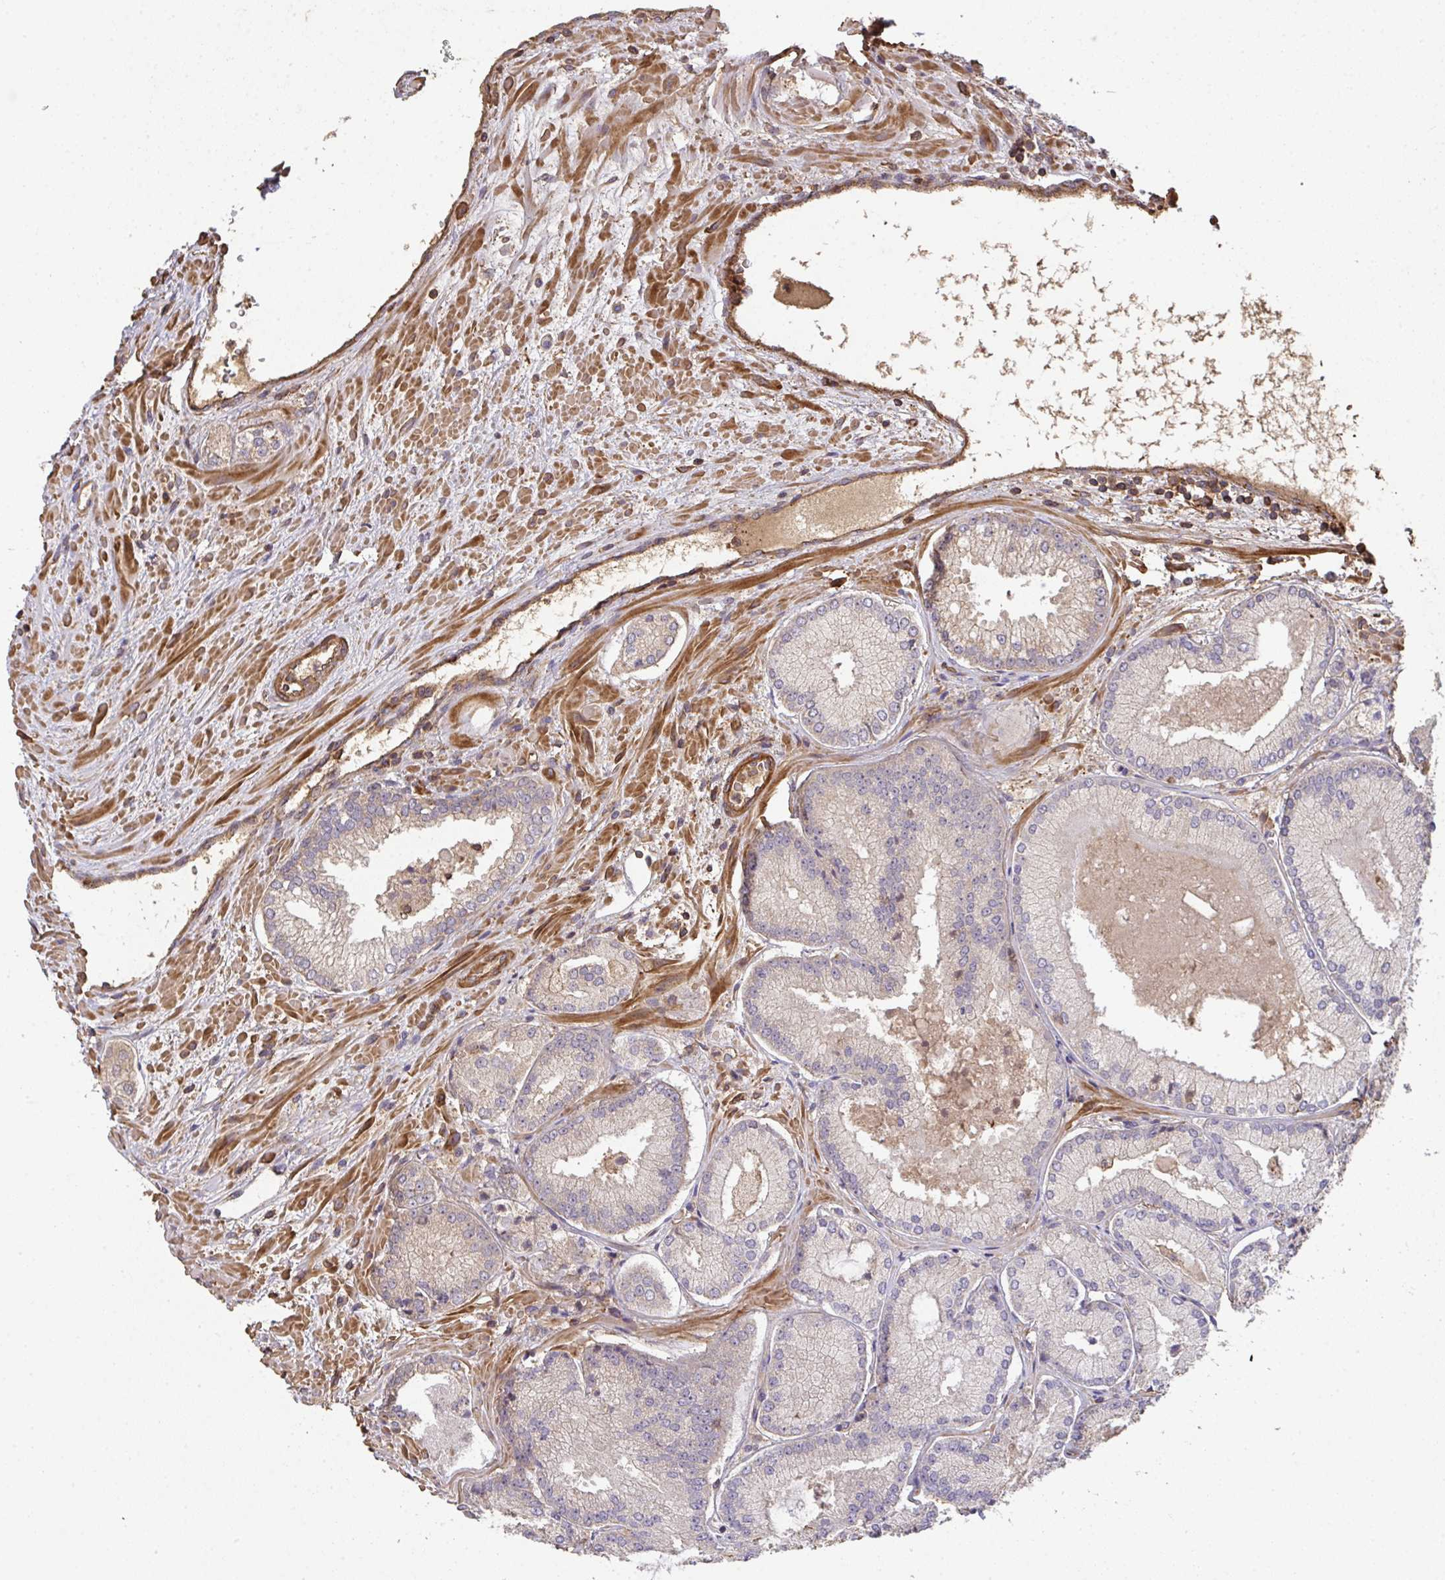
{"staining": {"intensity": "weak", "quantity": "25%-75%", "location": "cytoplasmic/membranous"}, "tissue": "prostate cancer", "cell_type": "Tumor cells", "image_type": "cancer", "snomed": [{"axis": "morphology", "description": "Adenocarcinoma, High grade"}, {"axis": "topography", "description": "Prostate"}], "caption": "Protein staining by immunohistochemistry displays weak cytoplasmic/membranous positivity in about 25%-75% of tumor cells in prostate adenocarcinoma (high-grade). Nuclei are stained in blue.", "gene": "TNMD", "patient": {"sex": "male", "age": 73}}